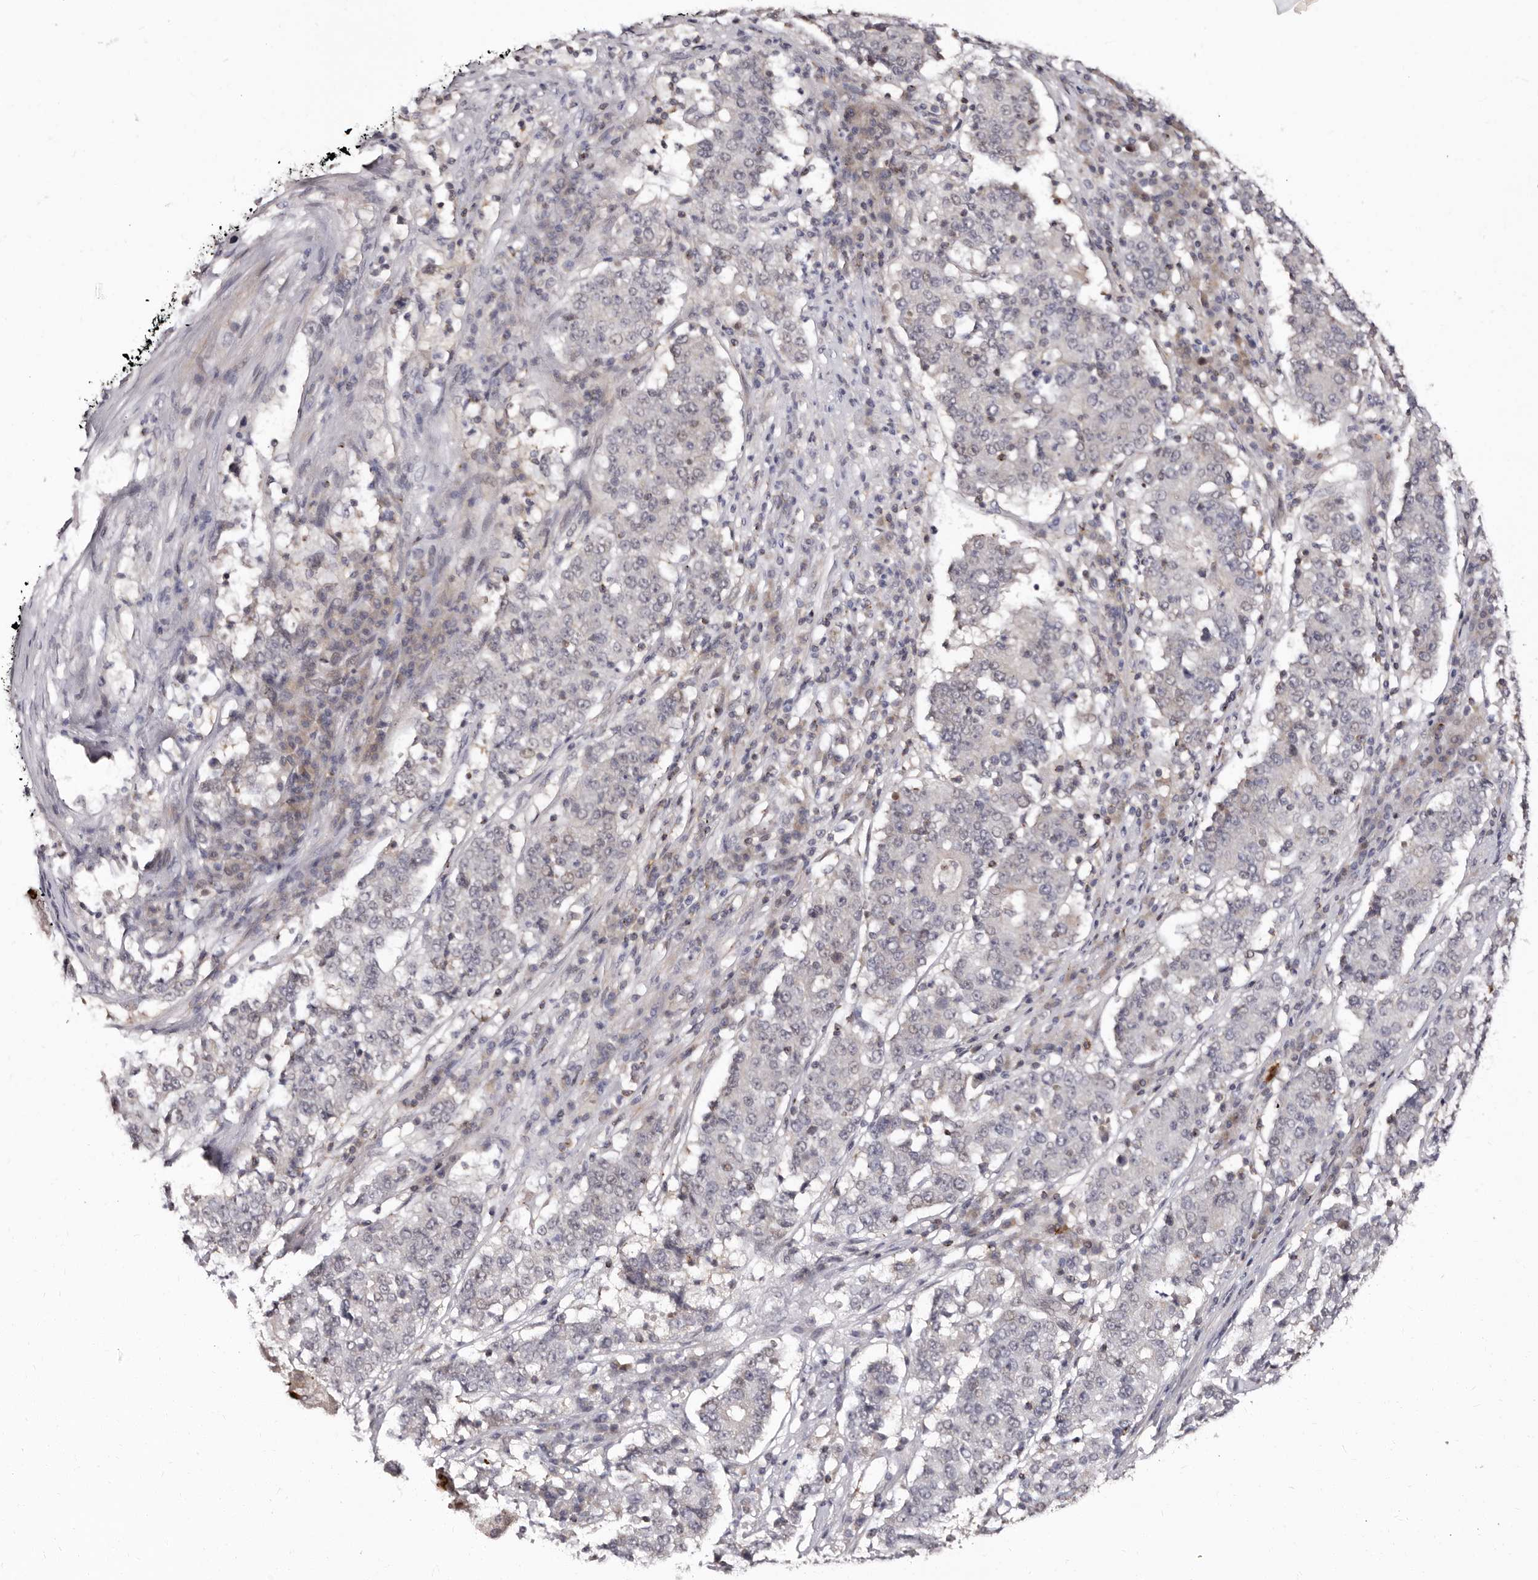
{"staining": {"intensity": "negative", "quantity": "none", "location": "none"}, "tissue": "stomach cancer", "cell_type": "Tumor cells", "image_type": "cancer", "snomed": [{"axis": "morphology", "description": "Adenocarcinoma, NOS"}, {"axis": "topography", "description": "Stomach"}], "caption": "Image shows no significant protein positivity in tumor cells of stomach cancer. (DAB immunohistochemistry (IHC), high magnification).", "gene": "PHF20L1", "patient": {"sex": "male", "age": 59}}